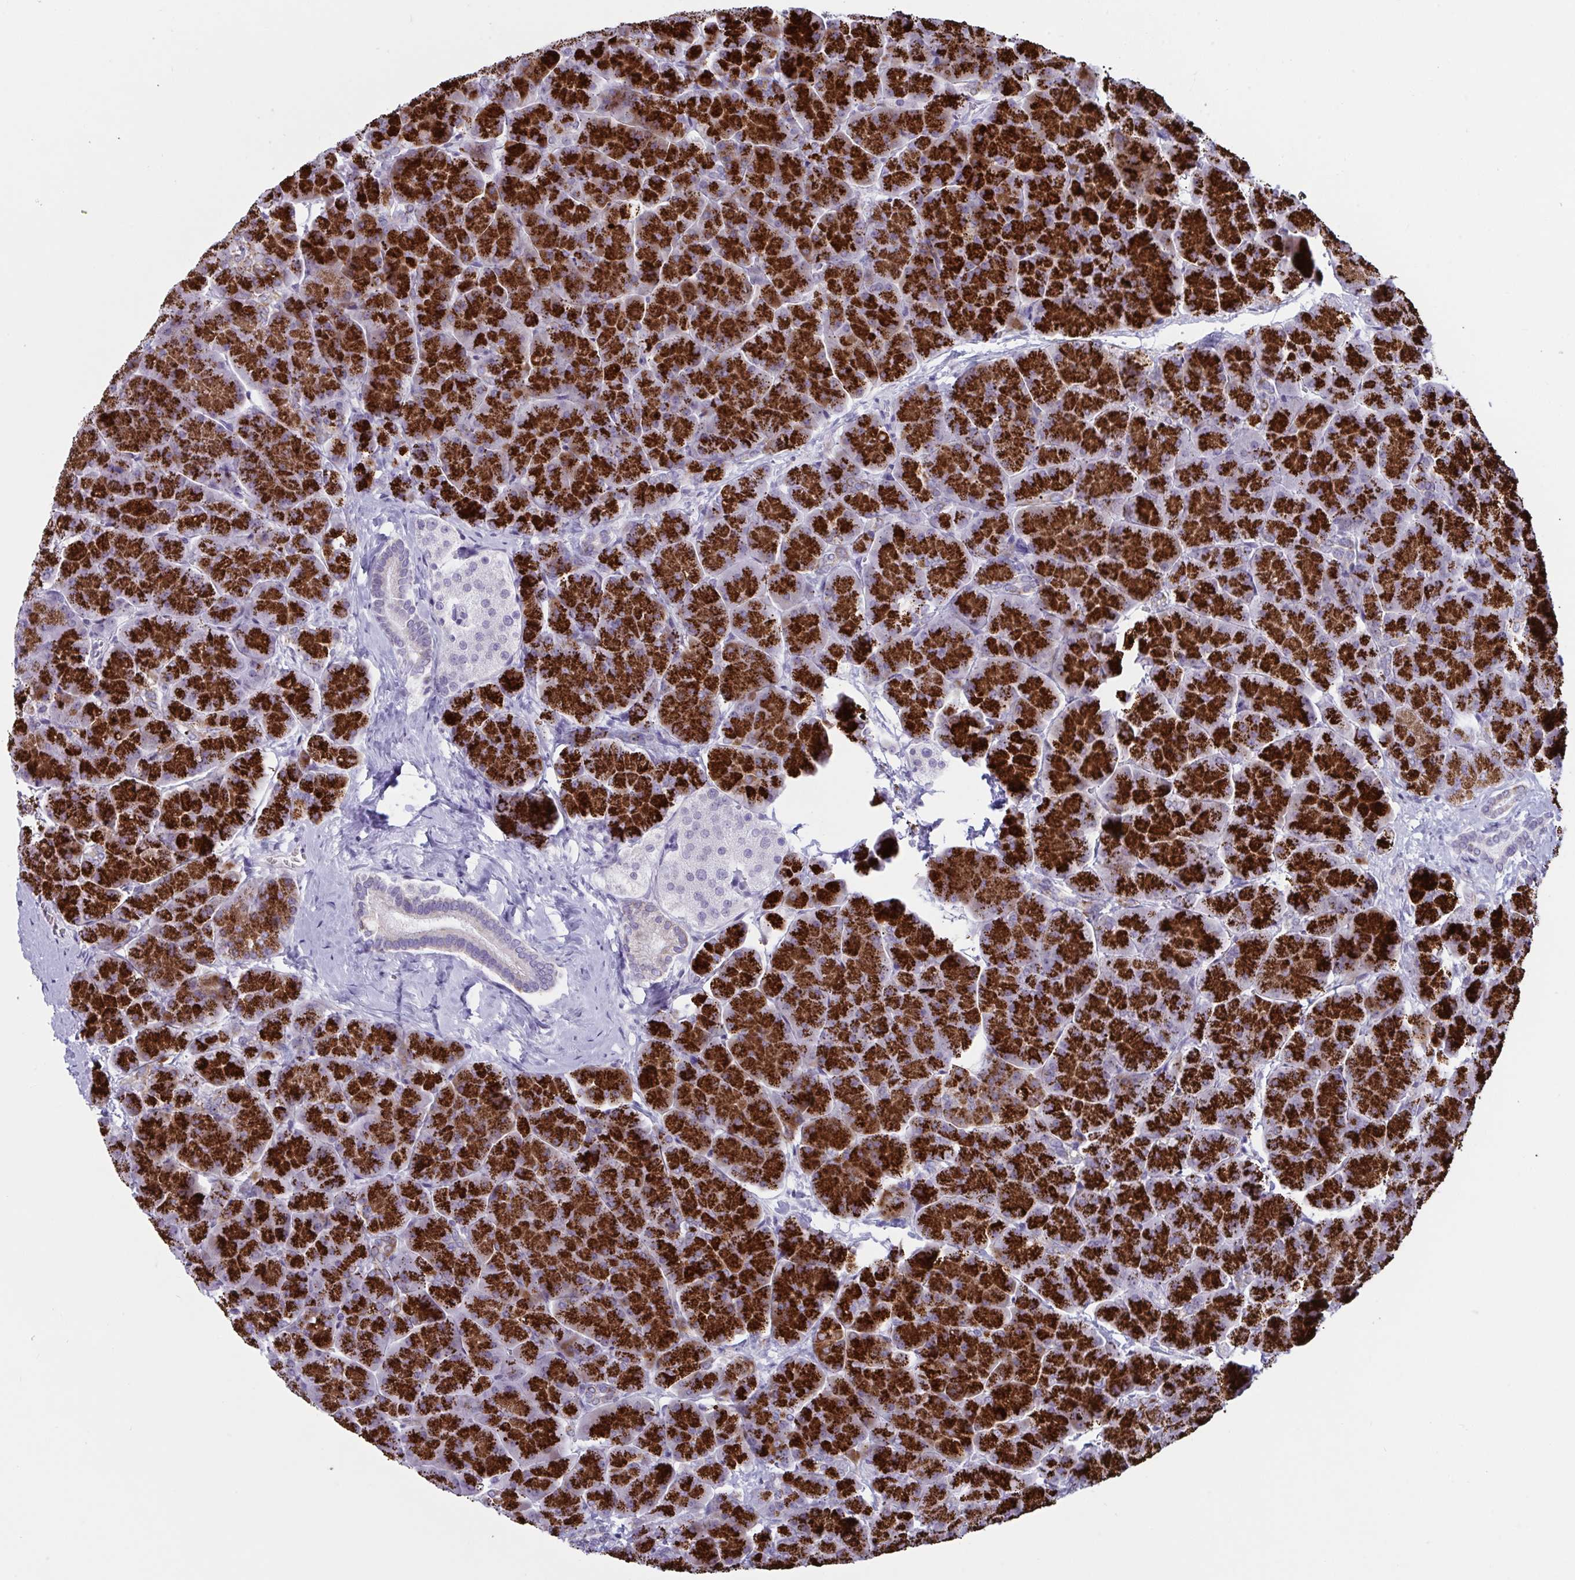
{"staining": {"intensity": "strong", "quantity": ">75%", "location": "cytoplasmic/membranous"}, "tissue": "pancreas", "cell_type": "Exocrine glandular cells", "image_type": "normal", "snomed": [{"axis": "morphology", "description": "Normal tissue, NOS"}, {"axis": "topography", "description": "Pancreas"}, {"axis": "topography", "description": "Peripheral nerve tissue"}], "caption": "Immunohistochemical staining of normal human pancreas displays high levels of strong cytoplasmic/membranous expression in approximately >75% of exocrine glandular cells. (Stains: DAB (3,3'-diaminobenzidine) in brown, nuclei in blue, Microscopy: brightfield microscopy at high magnification).", "gene": "TANK", "patient": {"sex": "male", "age": 54}}